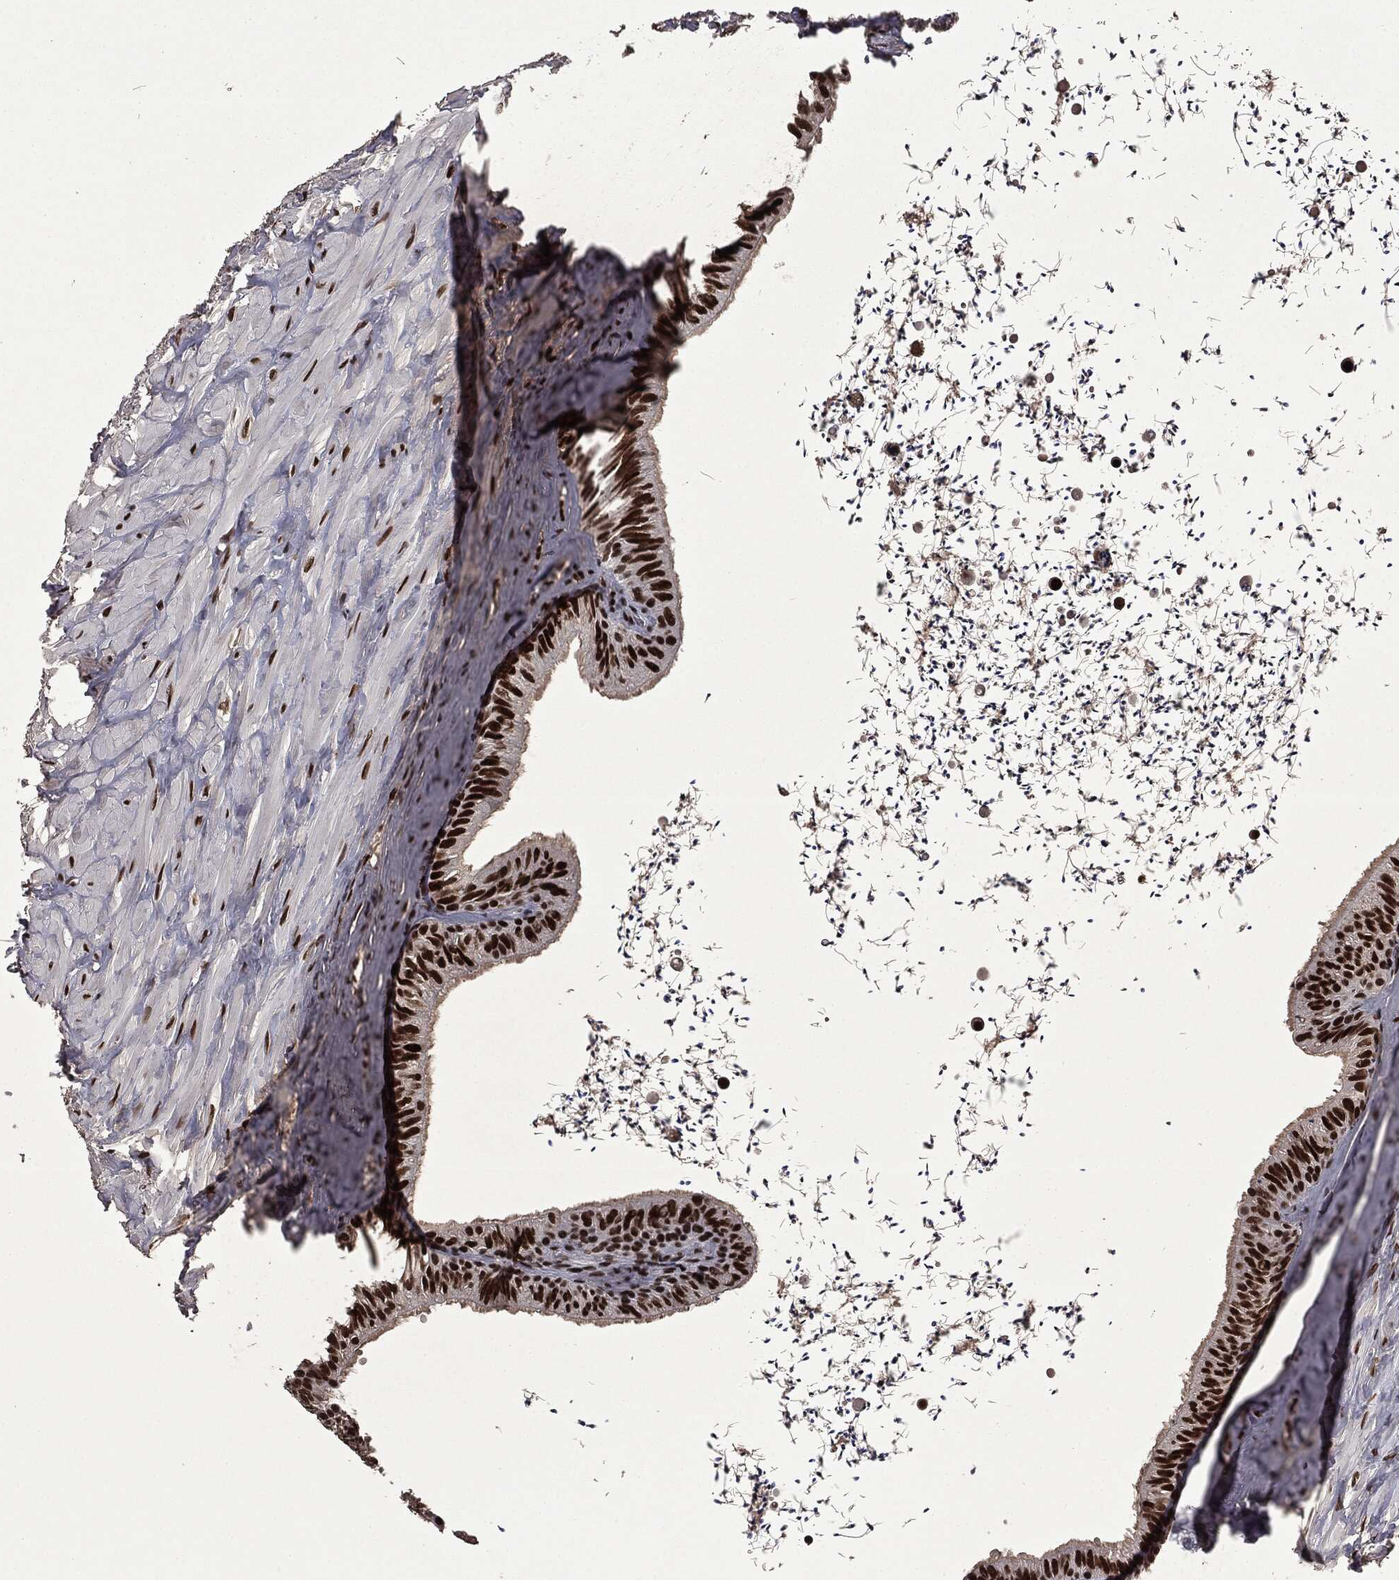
{"staining": {"intensity": "strong", "quantity": ">75%", "location": "nuclear"}, "tissue": "epididymis", "cell_type": "Glandular cells", "image_type": "normal", "snomed": [{"axis": "morphology", "description": "Normal tissue, NOS"}, {"axis": "topography", "description": "Epididymis"}], "caption": "Protein staining of benign epididymis displays strong nuclear expression in about >75% of glandular cells. Using DAB (brown) and hematoxylin (blue) stains, captured at high magnification using brightfield microscopy.", "gene": "MSH2", "patient": {"sex": "male", "age": 32}}